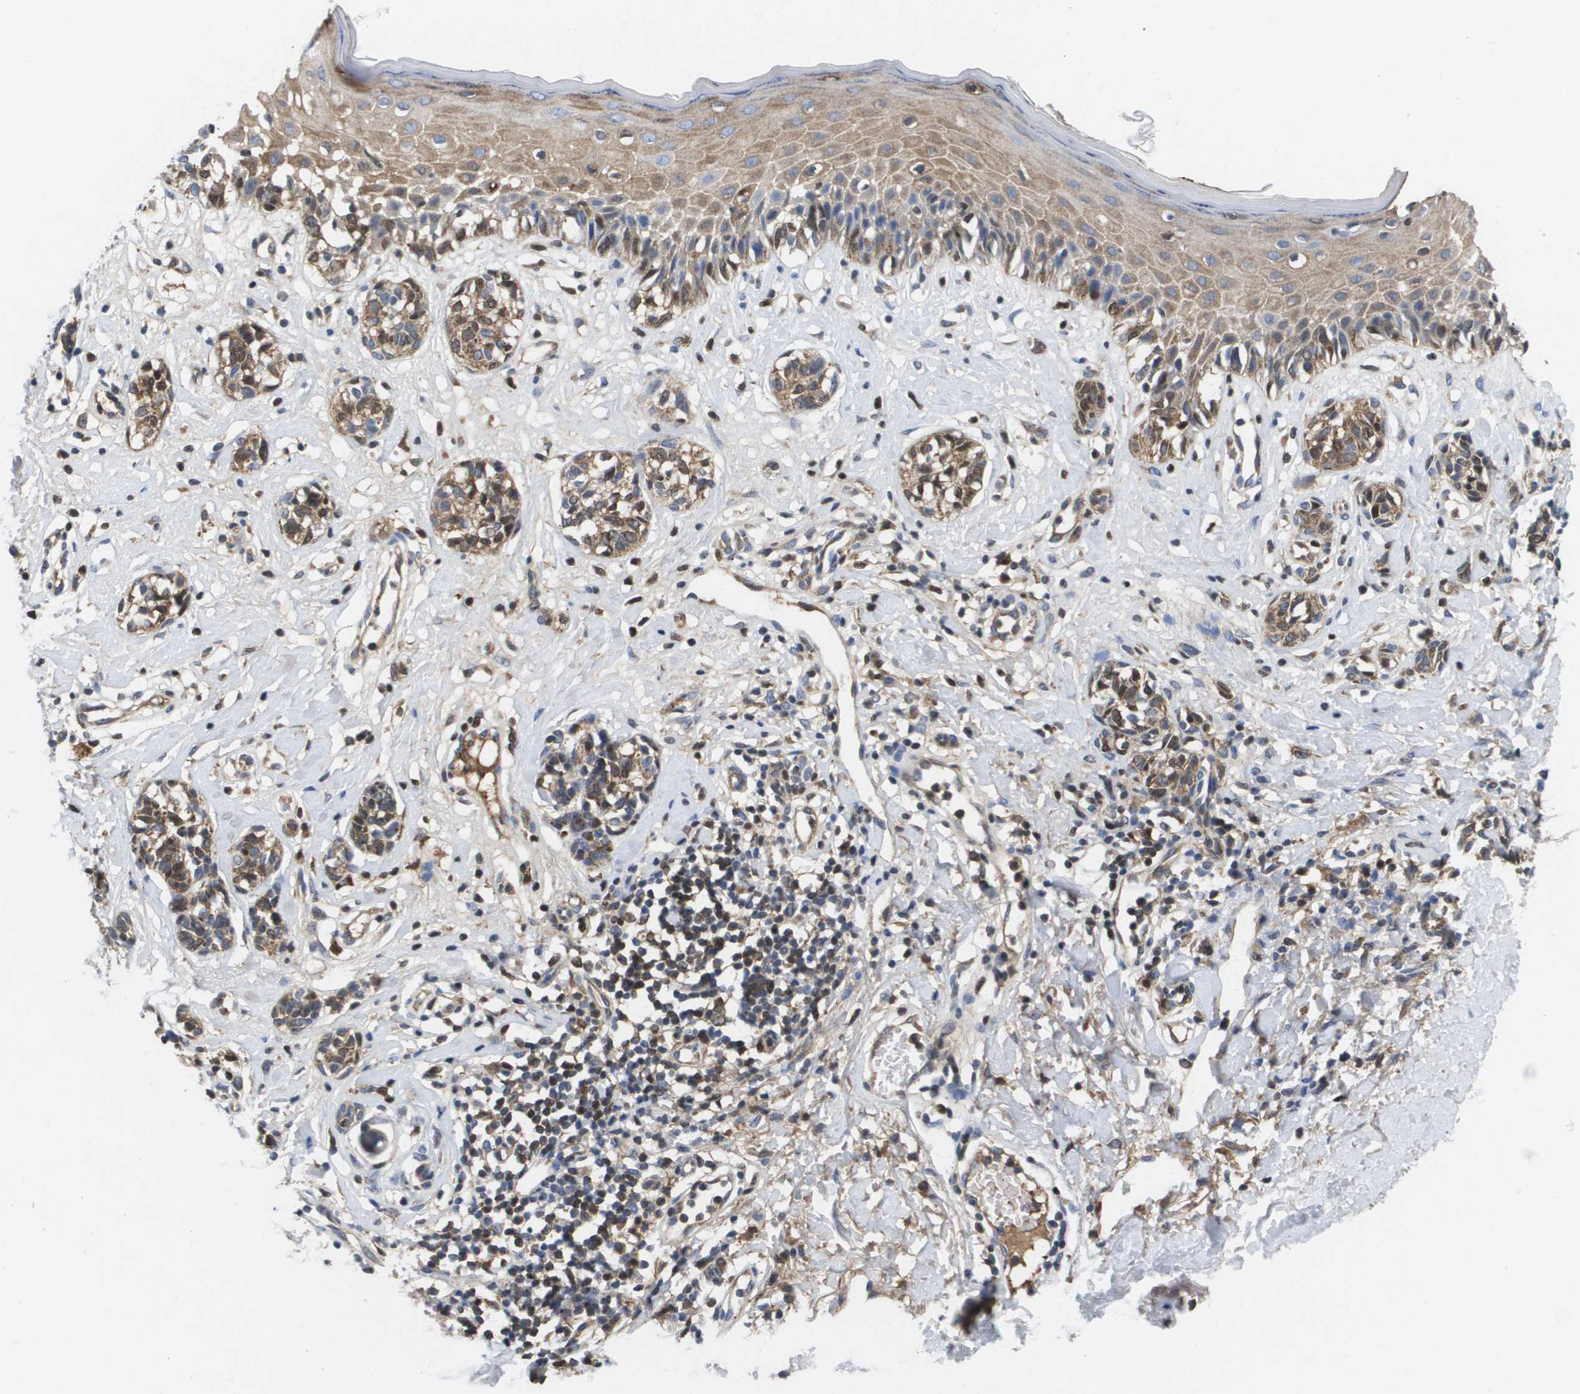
{"staining": {"intensity": "moderate", "quantity": ">75%", "location": "cytoplasmic/membranous"}, "tissue": "melanoma", "cell_type": "Tumor cells", "image_type": "cancer", "snomed": [{"axis": "morphology", "description": "Malignant melanoma, NOS"}, {"axis": "topography", "description": "Skin"}], "caption": "Tumor cells show moderate cytoplasmic/membranous expression in about >75% of cells in melanoma.", "gene": "SERPINC1", "patient": {"sex": "male", "age": 64}}